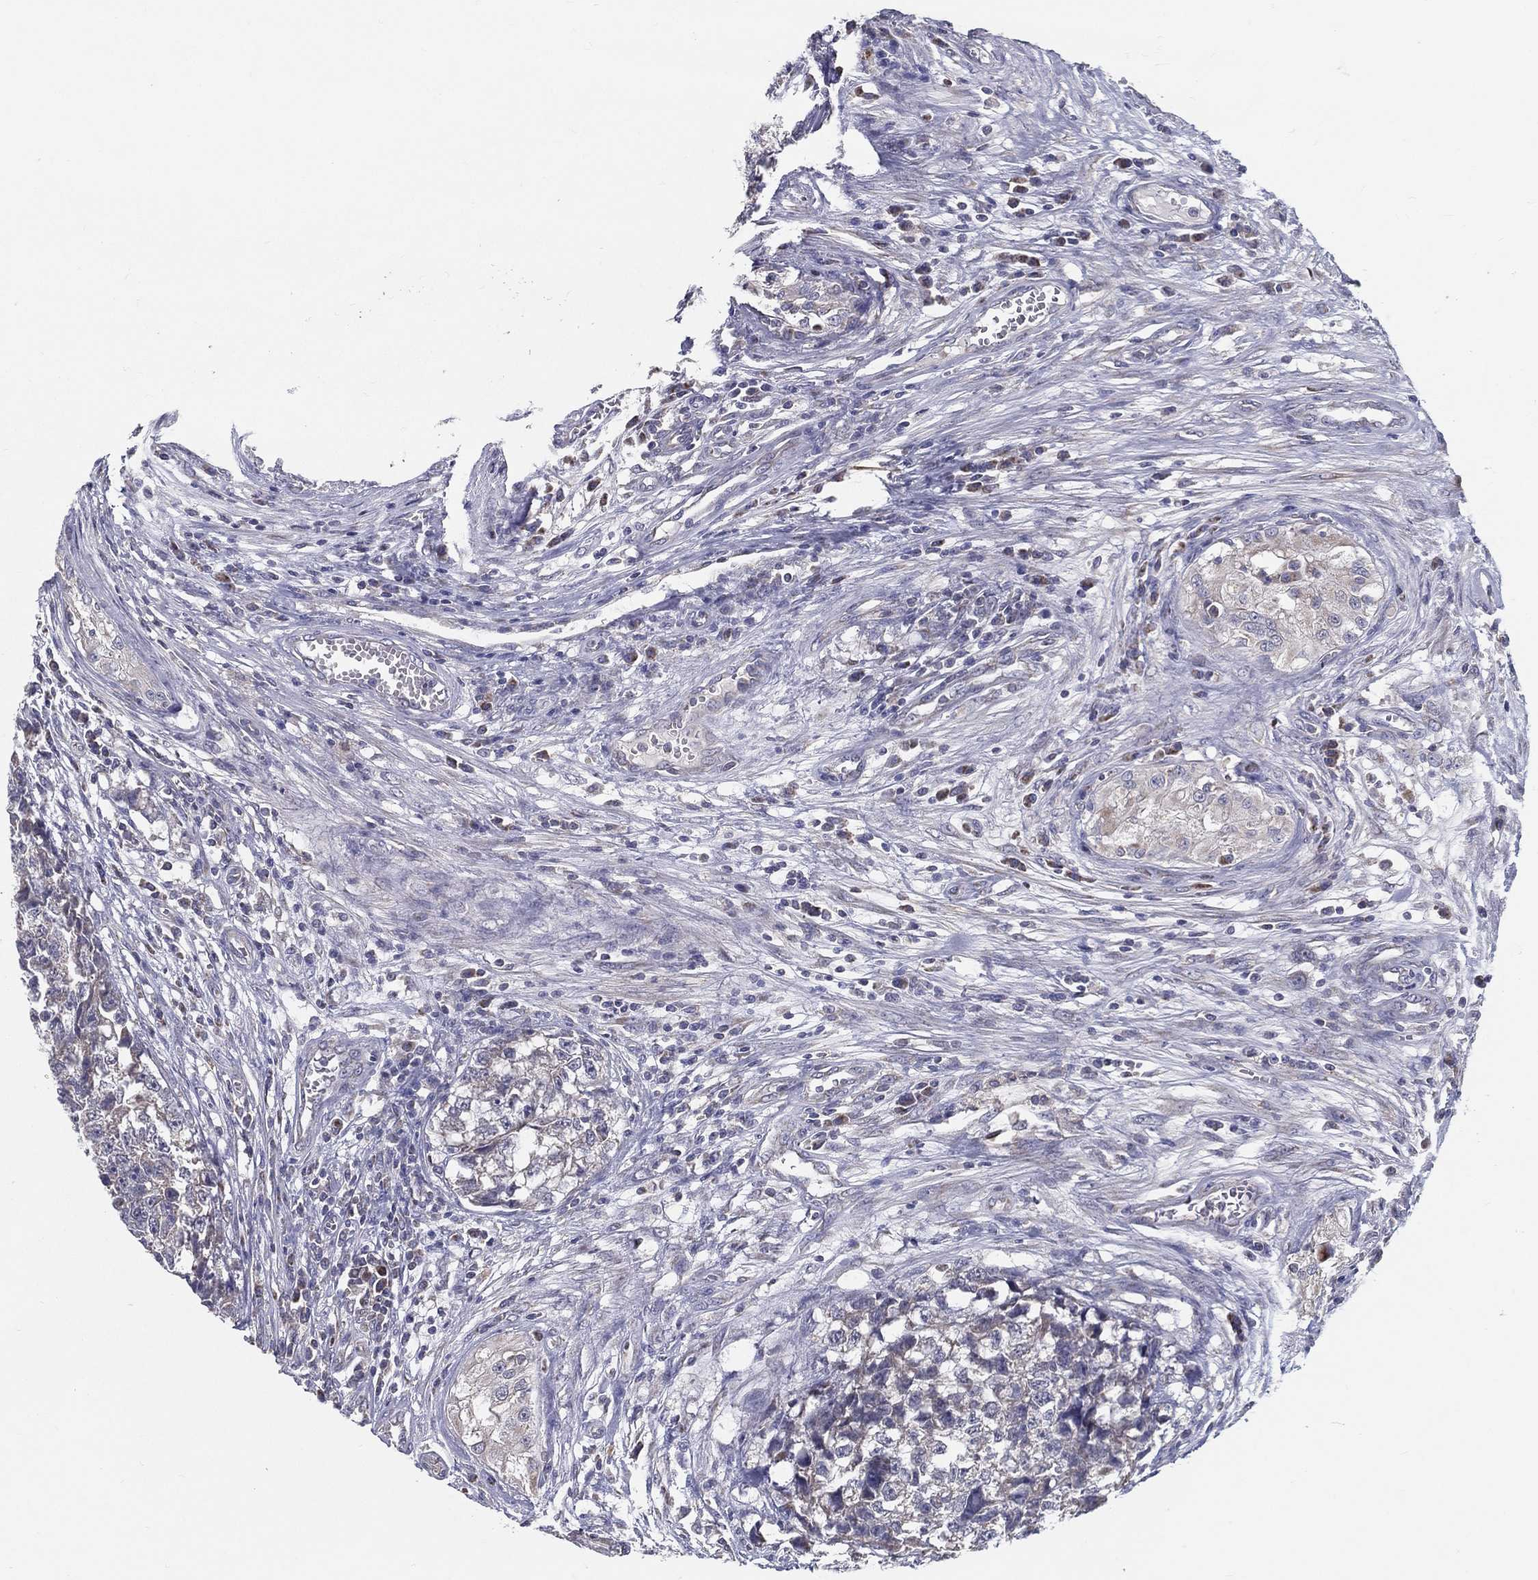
{"staining": {"intensity": "negative", "quantity": "none", "location": "none"}, "tissue": "testis cancer", "cell_type": "Tumor cells", "image_type": "cancer", "snomed": [{"axis": "morphology", "description": "Seminoma, NOS"}, {"axis": "morphology", "description": "Carcinoma, Embryonal, NOS"}, {"axis": "topography", "description": "Testis"}], "caption": "The image exhibits no significant positivity in tumor cells of testis cancer (seminoma).", "gene": "PCSK1", "patient": {"sex": "male", "age": 22}}